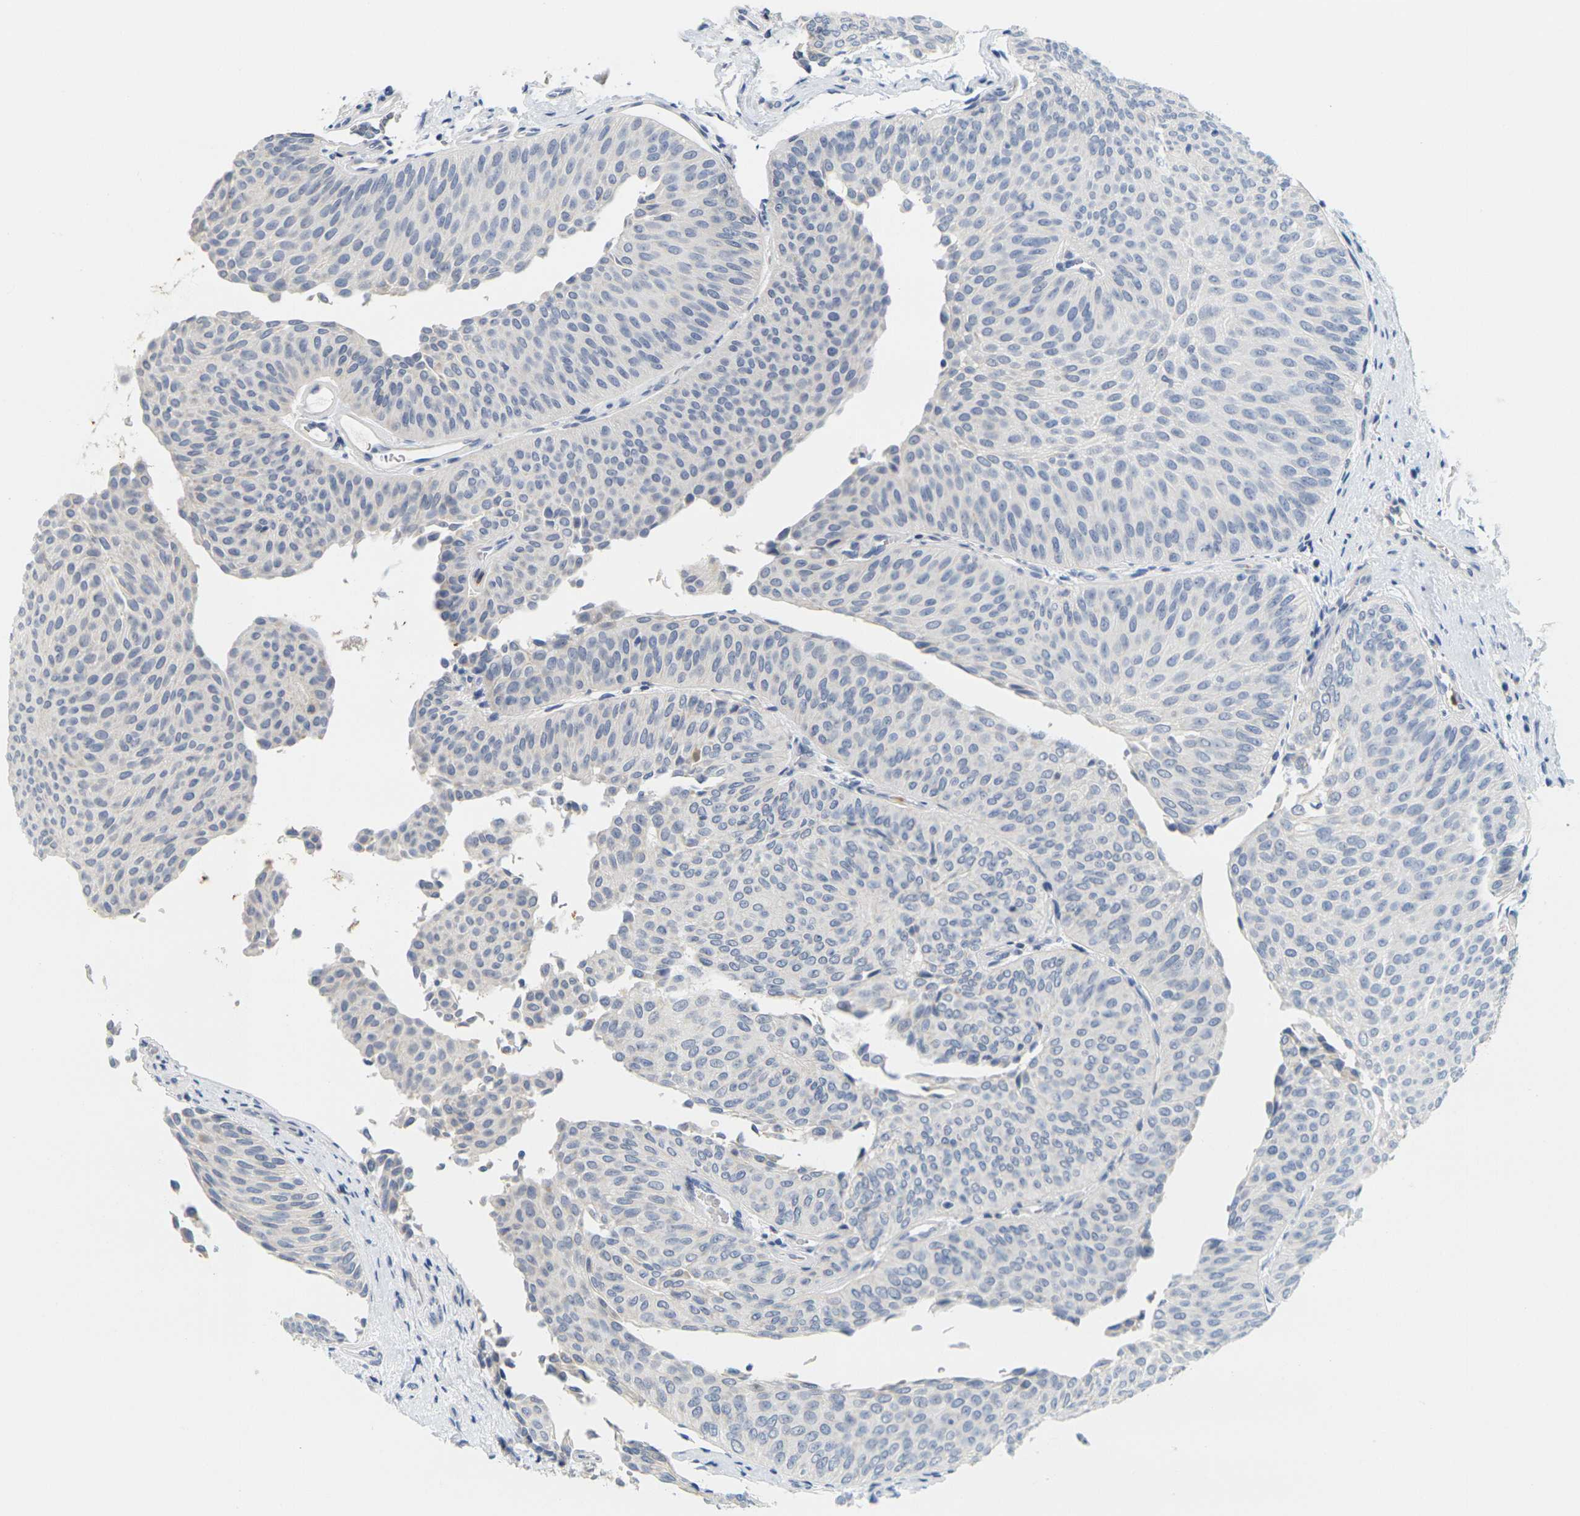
{"staining": {"intensity": "negative", "quantity": "none", "location": "none"}, "tissue": "urothelial cancer", "cell_type": "Tumor cells", "image_type": "cancer", "snomed": [{"axis": "morphology", "description": "Urothelial carcinoma, Low grade"}, {"axis": "topography", "description": "Urinary bladder"}], "caption": "A high-resolution histopathology image shows immunohistochemistry staining of low-grade urothelial carcinoma, which reveals no significant staining in tumor cells.", "gene": "KLK5", "patient": {"sex": "female", "age": 60}}